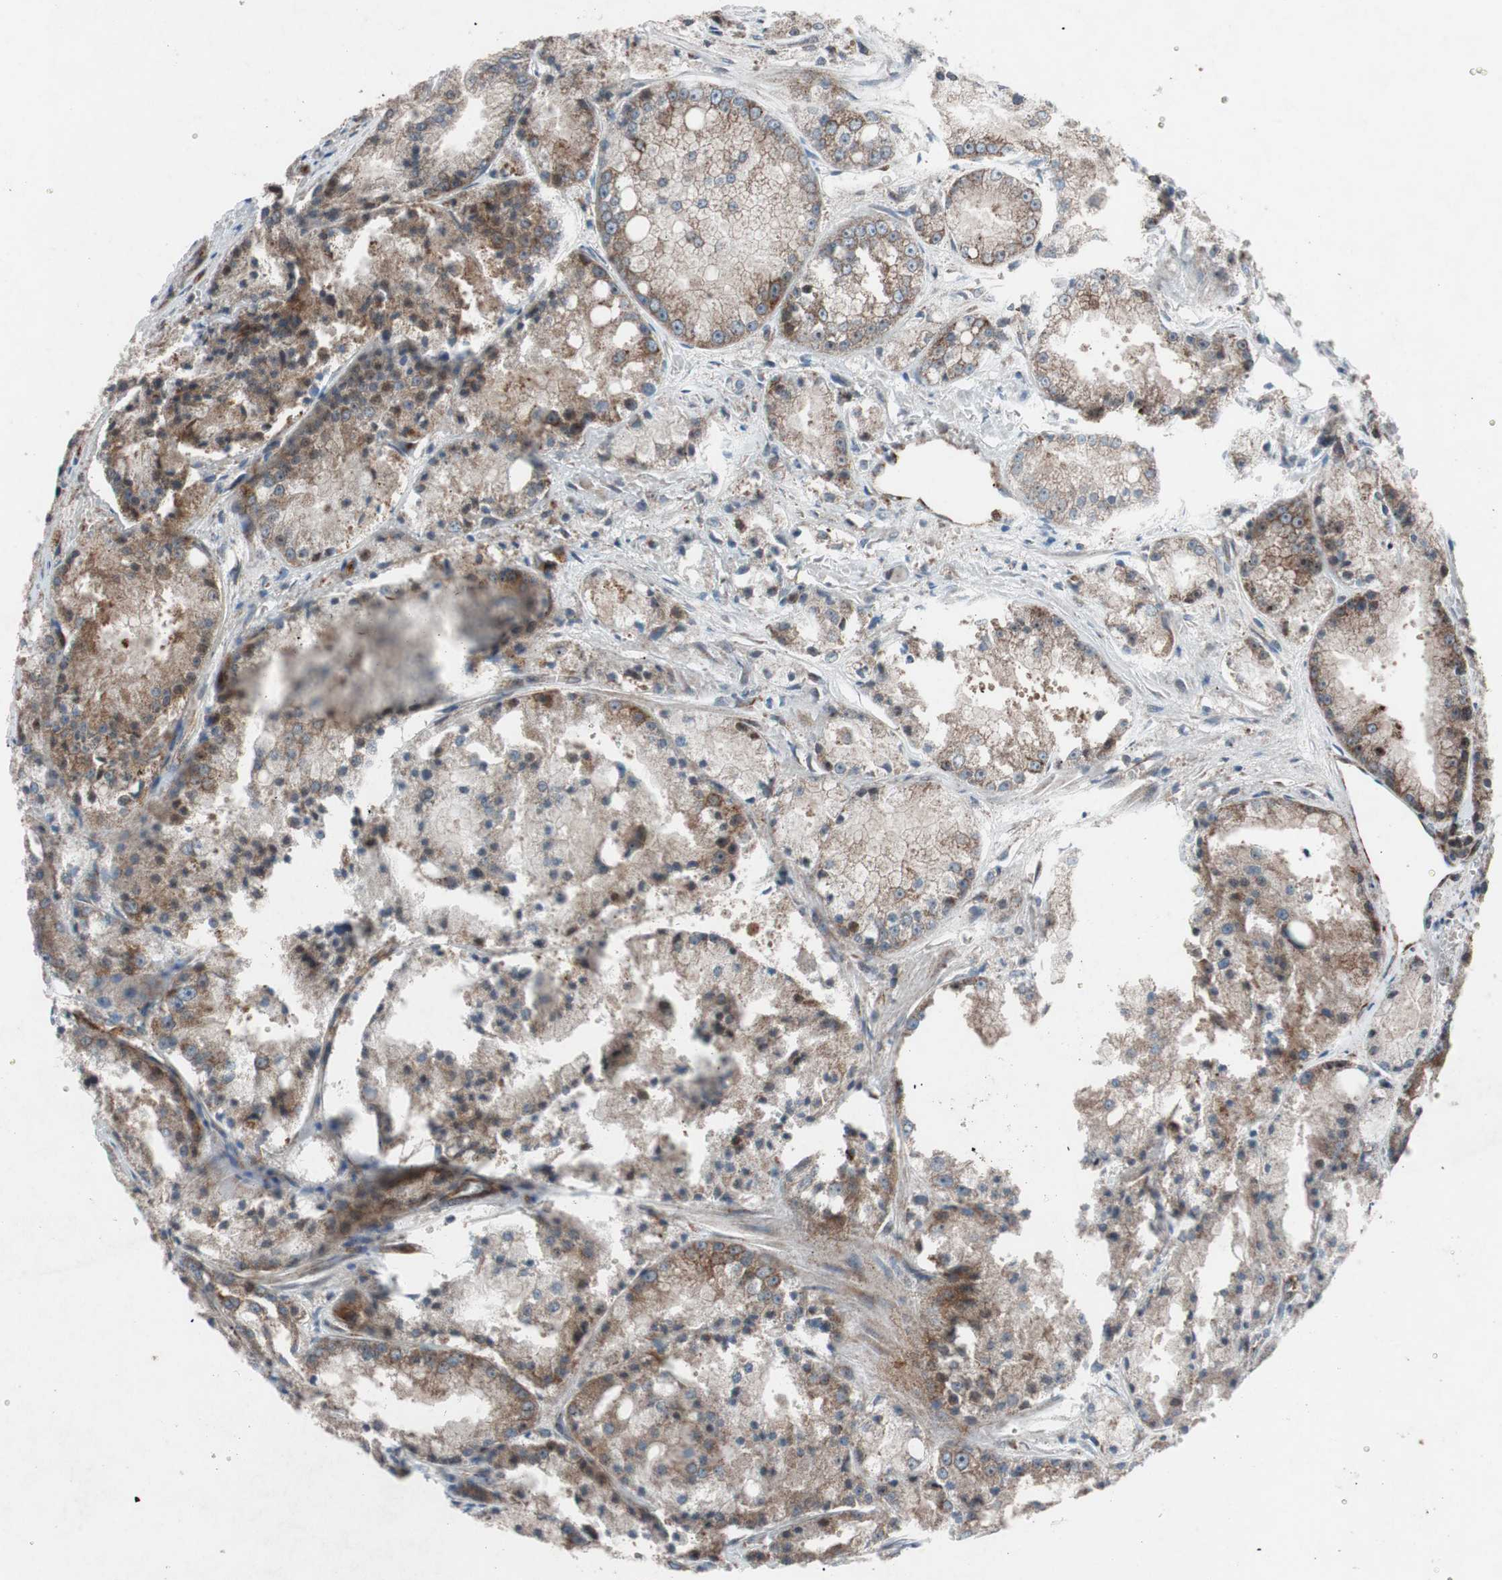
{"staining": {"intensity": "strong", "quantity": ">75%", "location": "cytoplasmic/membranous"}, "tissue": "prostate cancer", "cell_type": "Tumor cells", "image_type": "cancer", "snomed": [{"axis": "morphology", "description": "Adenocarcinoma, Low grade"}, {"axis": "topography", "description": "Prostate"}], "caption": "Immunohistochemistry micrograph of human prostate cancer stained for a protein (brown), which displays high levels of strong cytoplasmic/membranous expression in about >75% of tumor cells.", "gene": "CCL14", "patient": {"sex": "male", "age": 64}}